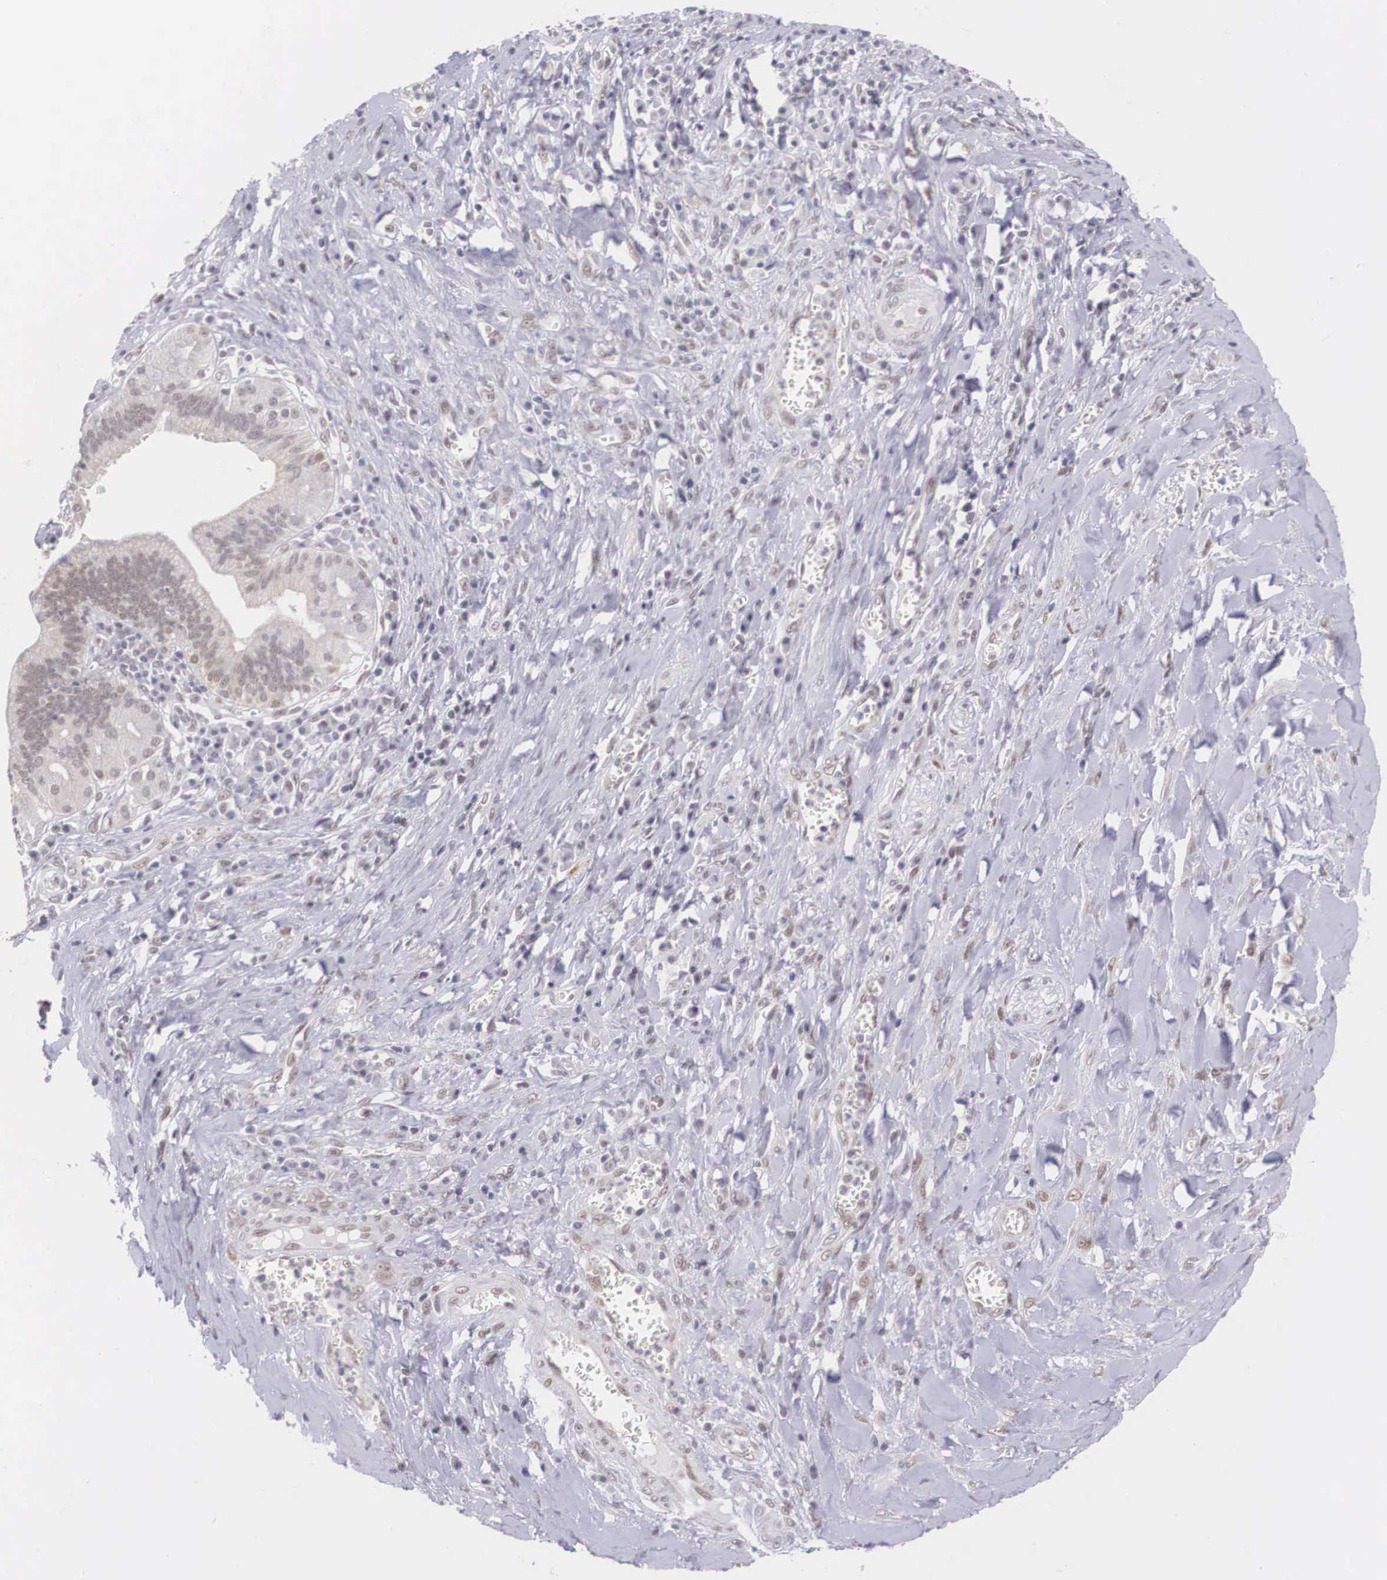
{"staining": {"intensity": "weak", "quantity": "25%-75%", "location": "cytoplasmic/membranous"}, "tissue": "pancreatic cancer", "cell_type": "Tumor cells", "image_type": "cancer", "snomed": [{"axis": "morphology", "description": "Adenocarcinoma, NOS"}, {"axis": "topography", "description": "Pancreas"}], "caption": "Pancreatic cancer was stained to show a protein in brown. There is low levels of weak cytoplasmic/membranous staining in approximately 25%-75% of tumor cells.", "gene": "NINL", "patient": {"sex": "male", "age": 69}}